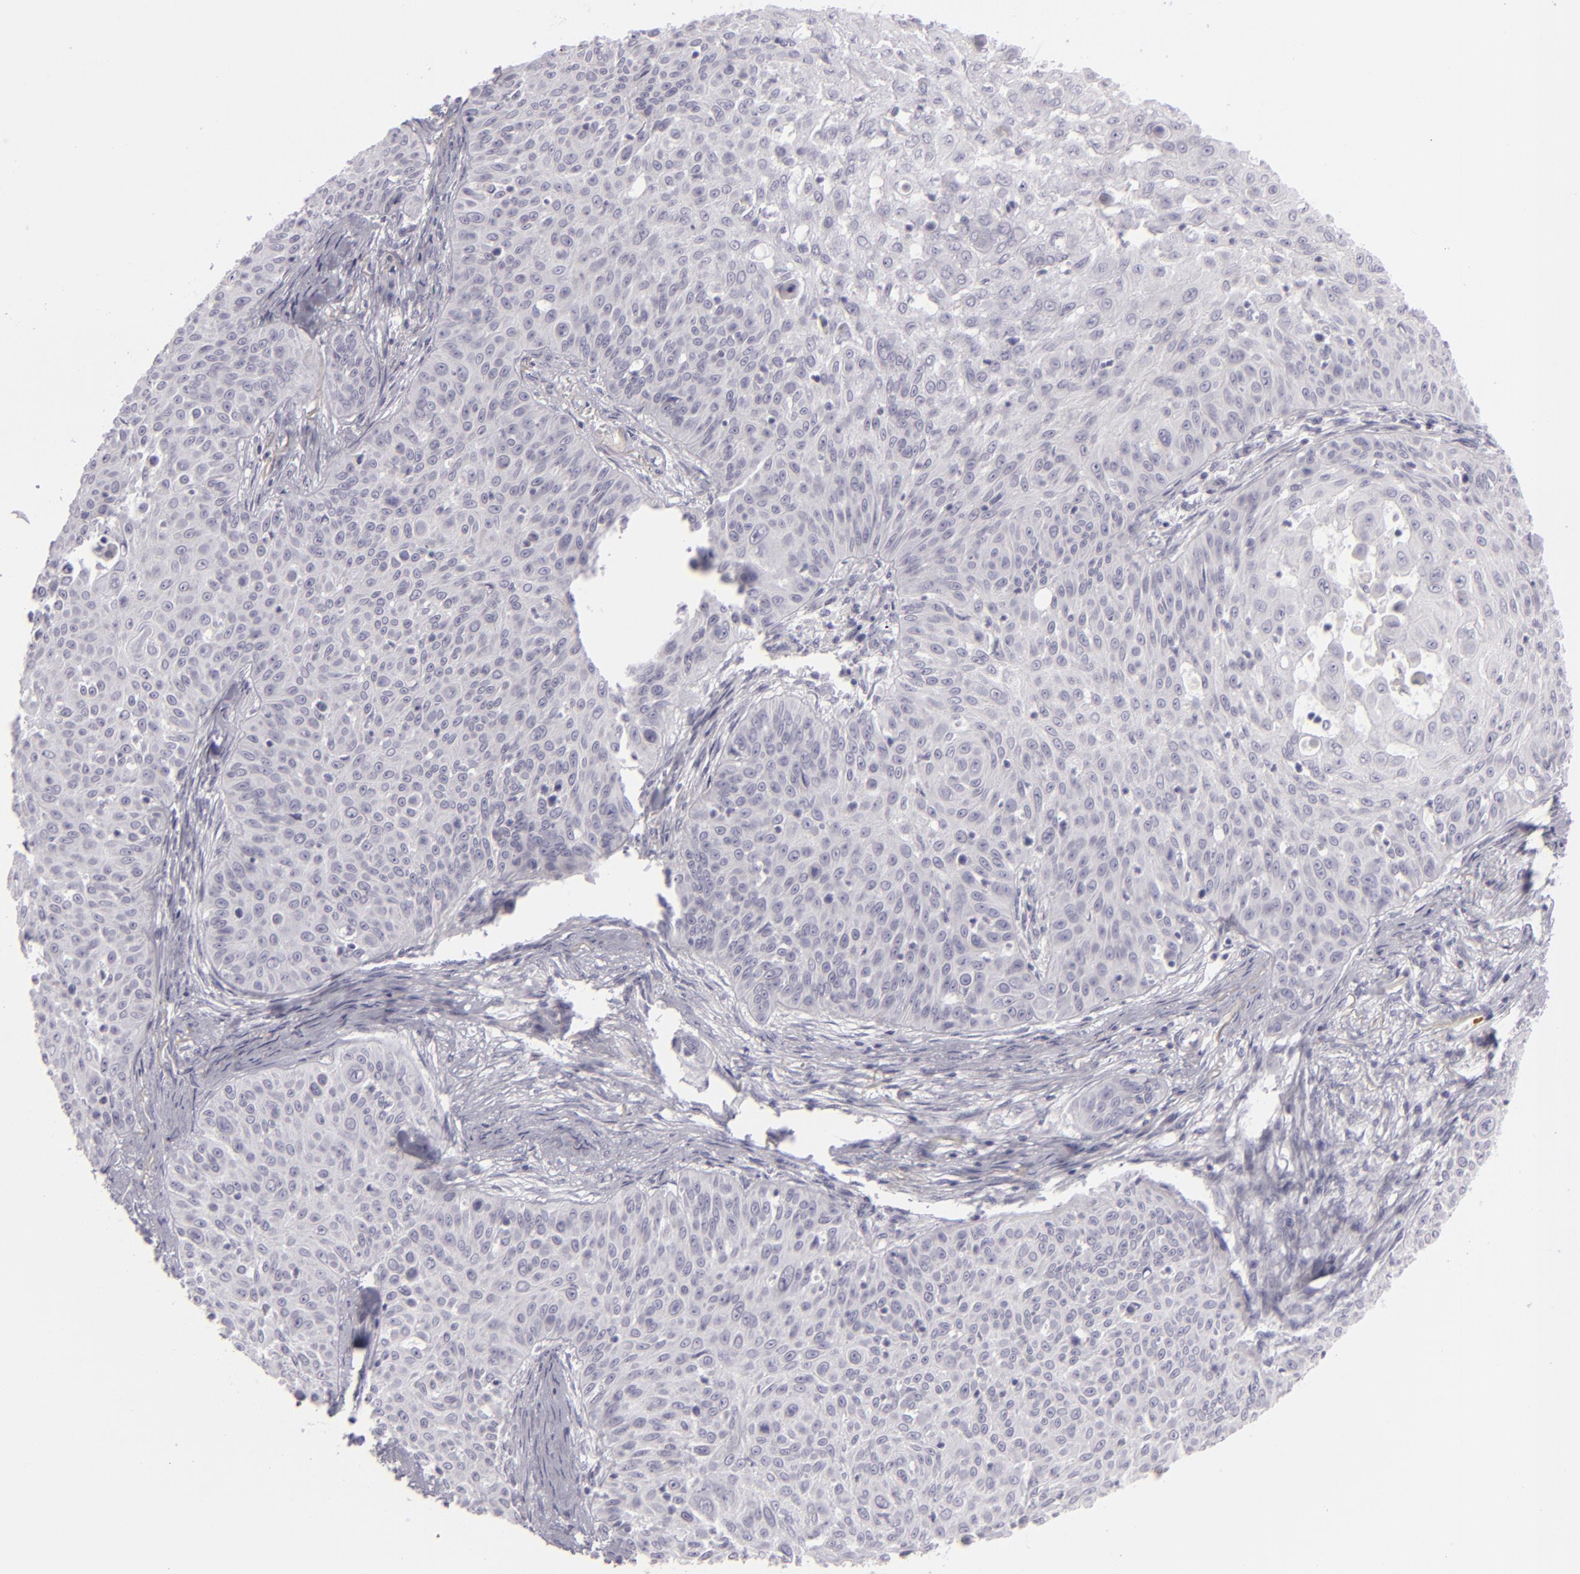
{"staining": {"intensity": "negative", "quantity": "none", "location": "none"}, "tissue": "skin cancer", "cell_type": "Tumor cells", "image_type": "cancer", "snomed": [{"axis": "morphology", "description": "Squamous cell carcinoma, NOS"}, {"axis": "topography", "description": "Skin"}], "caption": "Squamous cell carcinoma (skin) was stained to show a protein in brown. There is no significant expression in tumor cells.", "gene": "CDX2", "patient": {"sex": "male", "age": 82}}